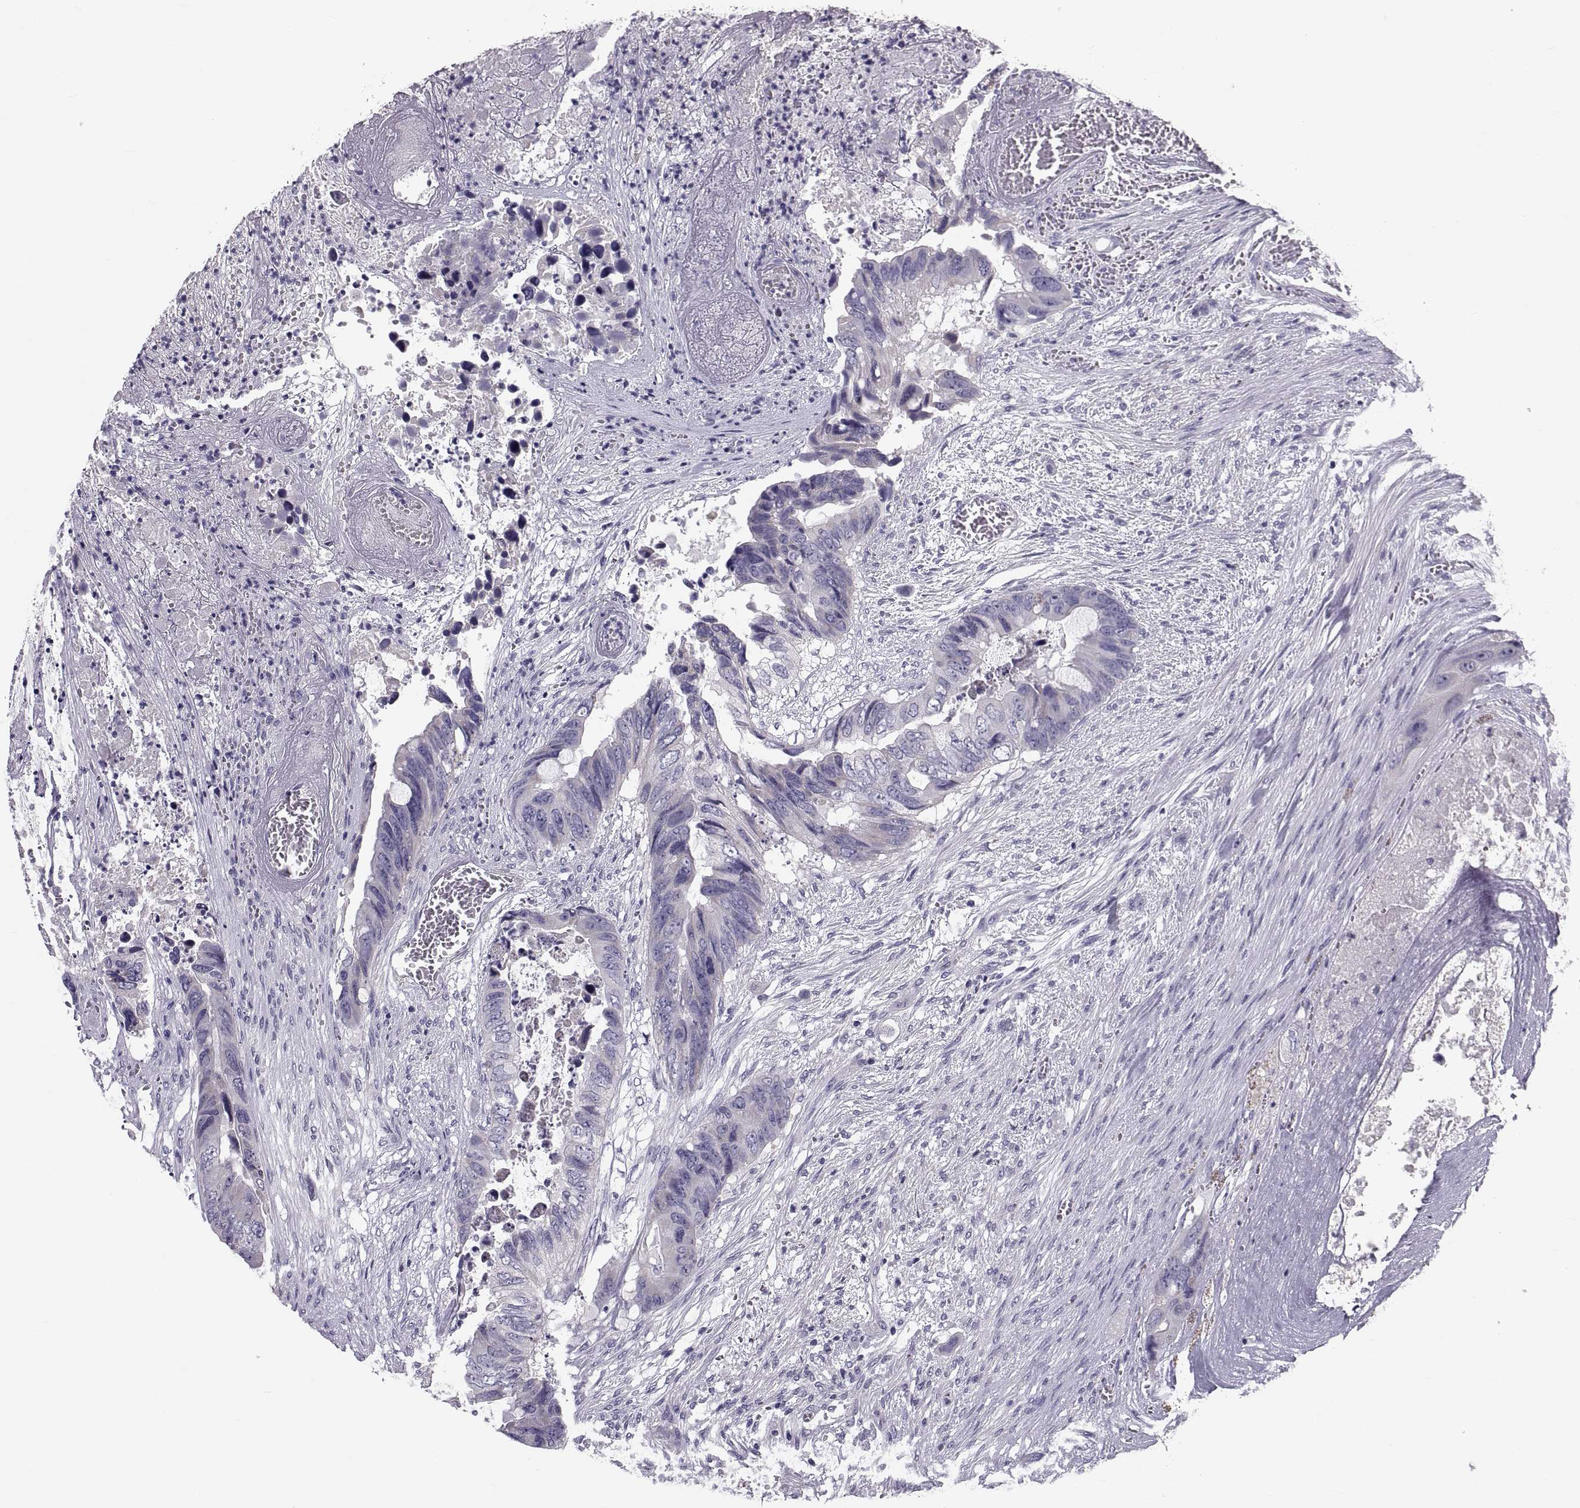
{"staining": {"intensity": "negative", "quantity": "none", "location": "none"}, "tissue": "colorectal cancer", "cell_type": "Tumor cells", "image_type": "cancer", "snomed": [{"axis": "morphology", "description": "Adenocarcinoma, NOS"}, {"axis": "topography", "description": "Rectum"}], "caption": "DAB (3,3'-diaminobenzidine) immunohistochemical staining of adenocarcinoma (colorectal) shows no significant staining in tumor cells.", "gene": "PDZRN4", "patient": {"sex": "male", "age": 63}}